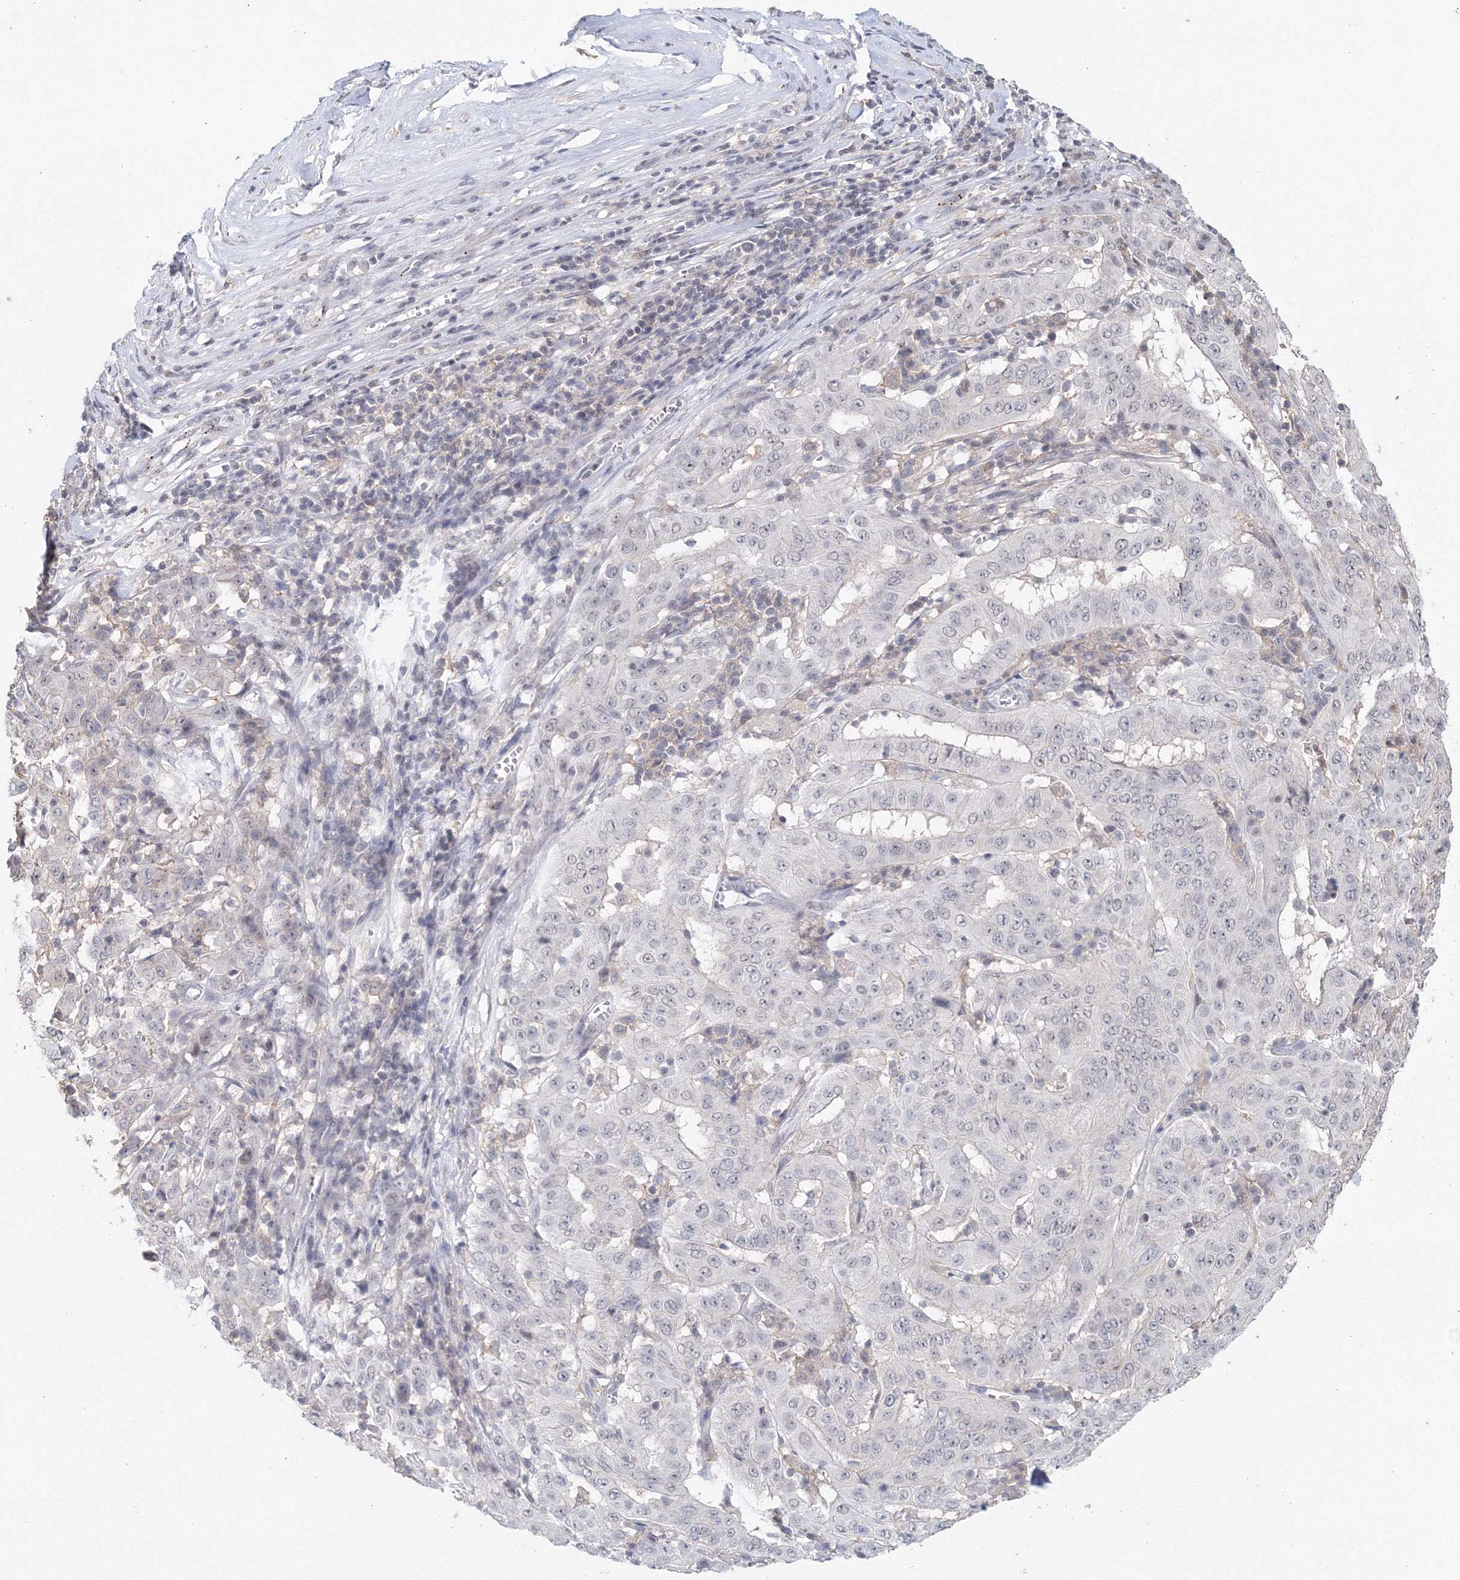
{"staining": {"intensity": "negative", "quantity": "none", "location": "none"}, "tissue": "pancreatic cancer", "cell_type": "Tumor cells", "image_type": "cancer", "snomed": [{"axis": "morphology", "description": "Adenocarcinoma, NOS"}, {"axis": "topography", "description": "Pancreas"}], "caption": "Tumor cells show no significant positivity in pancreatic cancer (adenocarcinoma). (Brightfield microscopy of DAB immunohistochemistry at high magnification).", "gene": "SLC7A7", "patient": {"sex": "male", "age": 63}}